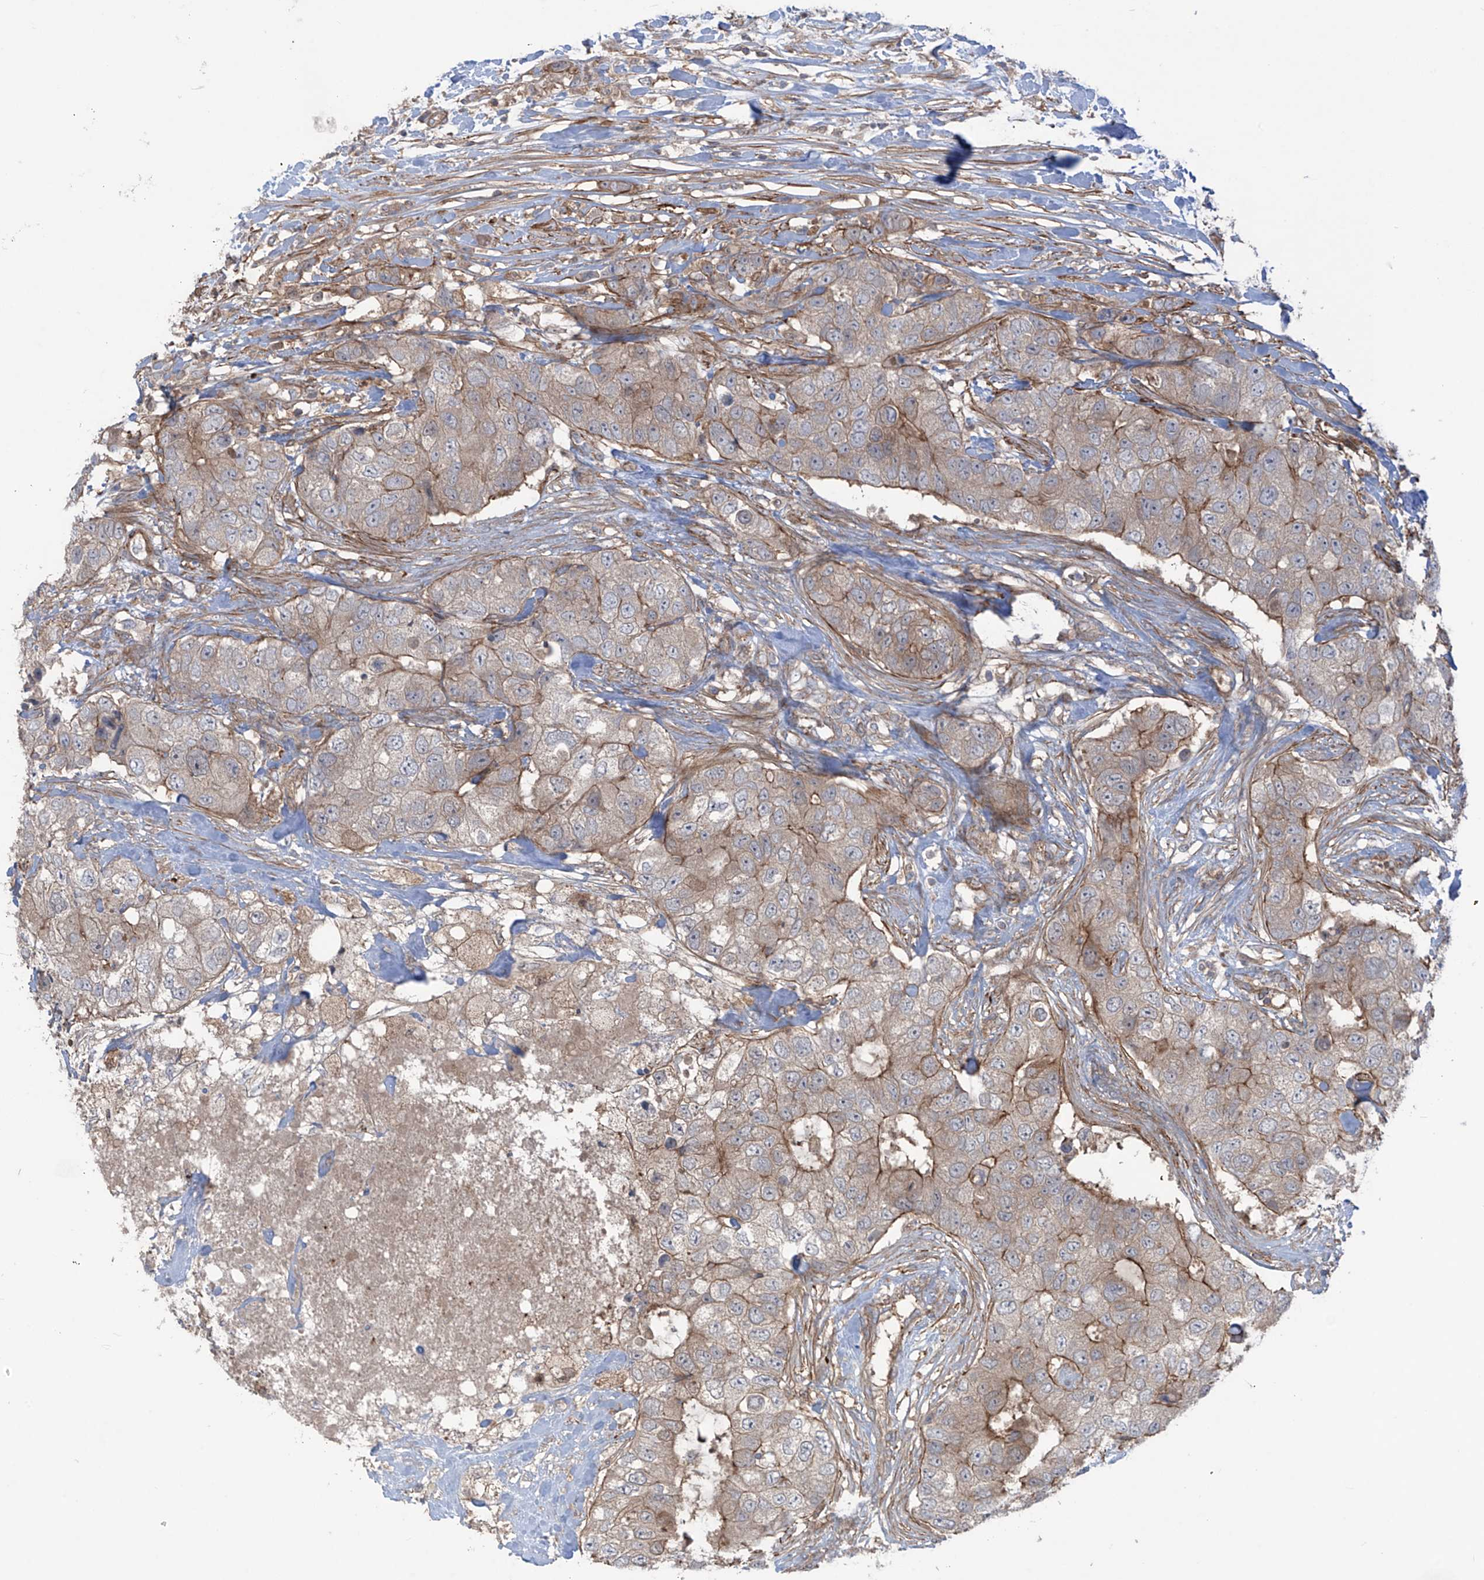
{"staining": {"intensity": "weak", "quantity": ">75%", "location": "cytoplasmic/membranous"}, "tissue": "breast cancer", "cell_type": "Tumor cells", "image_type": "cancer", "snomed": [{"axis": "morphology", "description": "Duct carcinoma"}, {"axis": "topography", "description": "Breast"}], "caption": "Breast intraductal carcinoma was stained to show a protein in brown. There is low levels of weak cytoplasmic/membranous staining in approximately >75% of tumor cells. Immunohistochemistry (ihc) stains the protein in brown and the nuclei are stained blue.", "gene": "TRMU", "patient": {"sex": "female", "age": 62}}